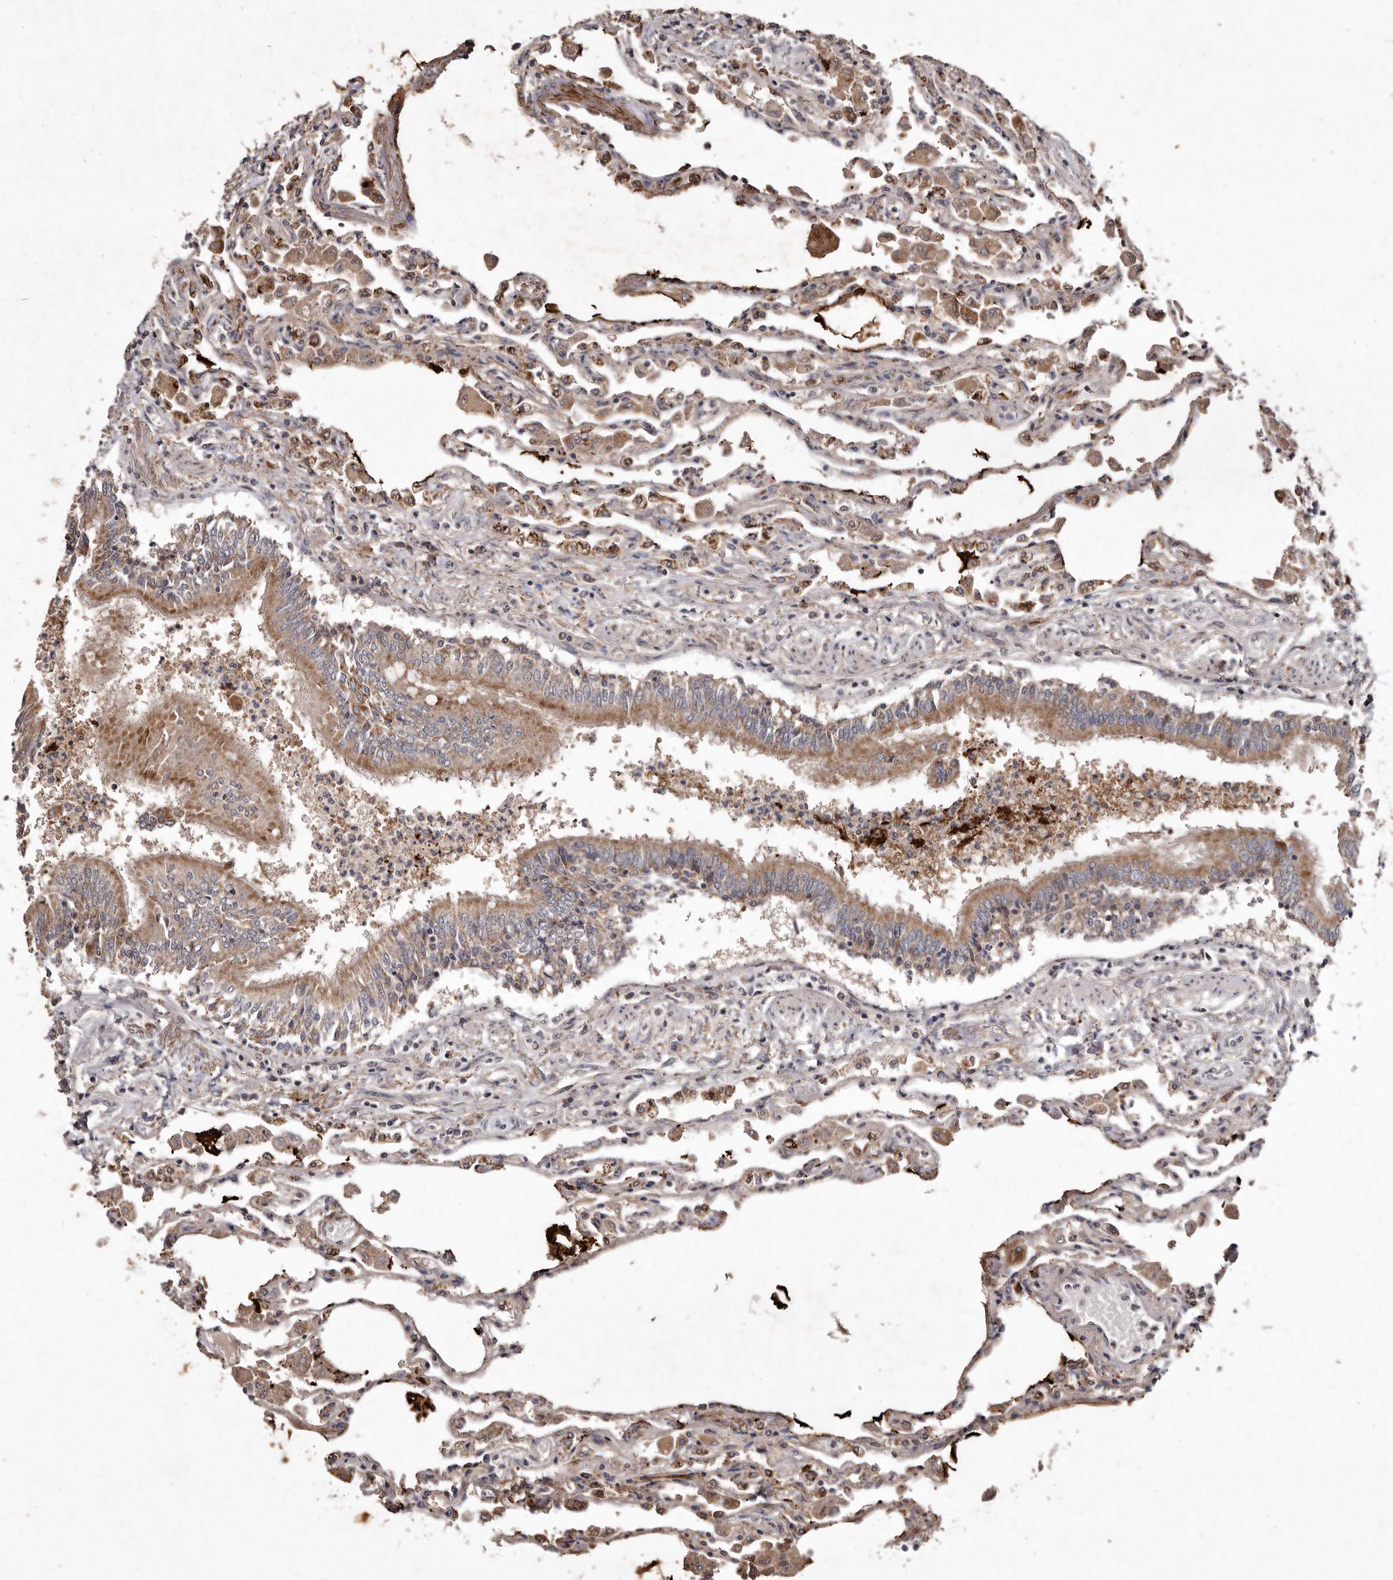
{"staining": {"intensity": "moderate", "quantity": ">75%", "location": "cytoplasmic/membranous"}, "tissue": "lung", "cell_type": "Alveolar cells", "image_type": "normal", "snomed": [{"axis": "morphology", "description": "Normal tissue, NOS"}, {"axis": "topography", "description": "Bronchus"}, {"axis": "topography", "description": "Lung"}], "caption": "Normal lung reveals moderate cytoplasmic/membranous expression in approximately >75% of alveolar cells, visualized by immunohistochemistry. (Stains: DAB (3,3'-diaminobenzidine) in brown, nuclei in blue, Microscopy: brightfield microscopy at high magnification).", "gene": "FLAD1", "patient": {"sex": "female", "age": 49}}